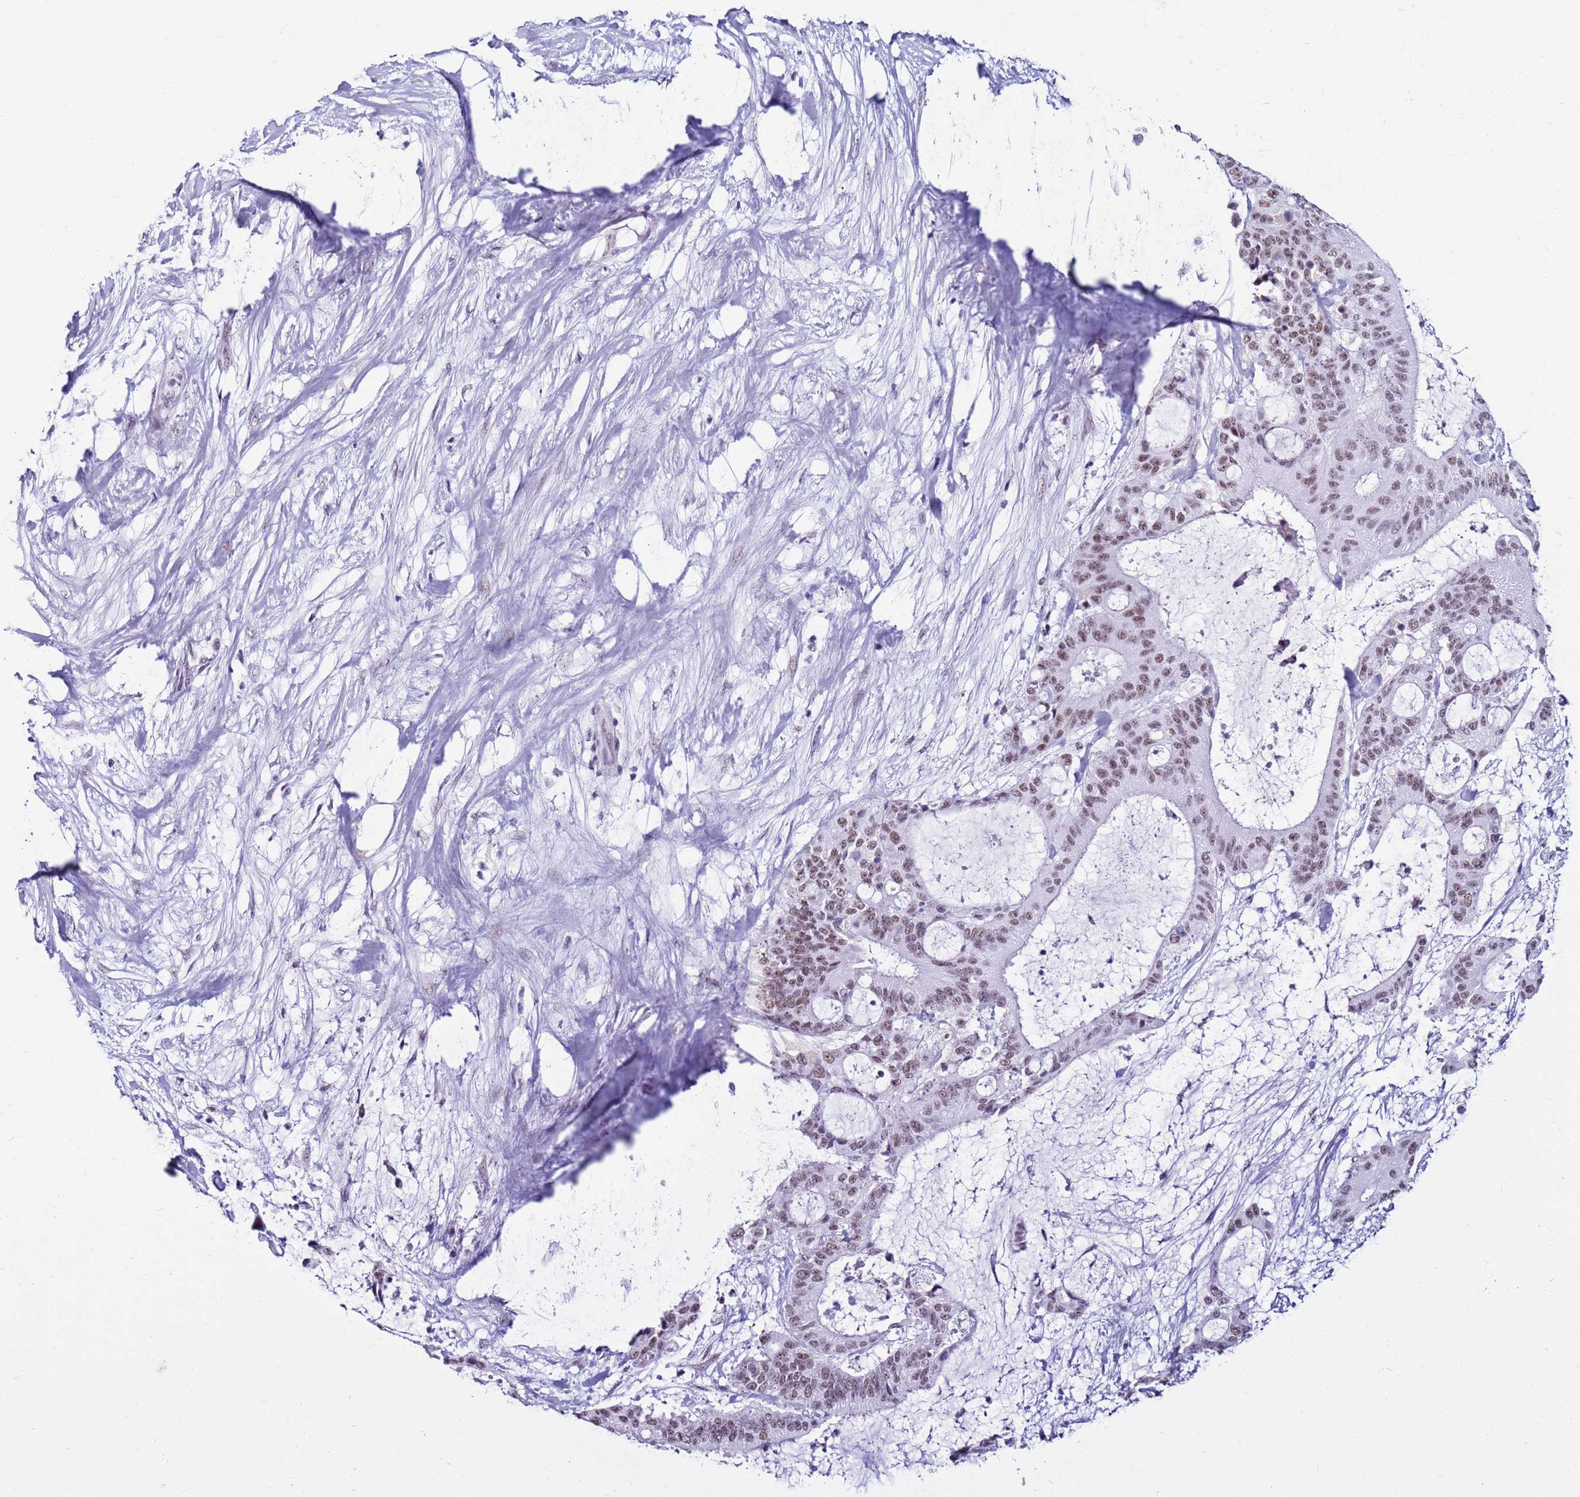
{"staining": {"intensity": "moderate", "quantity": ">75%", "location": "nuclear"}, "tissue": "liver cancer", "cell_type": "Tumor cells", "image_type": "cancer", "snomed": [{"axis": "morphology", "description": "Normal tissue, NOS"}, {"axis": "morphology", "description": "Cholangiocarcinoma"}, {"axis": "topography", "description": "Liver"}, {"axis": "topography", "description": "Peripheral nerve tissue"}], "caption": "A micrograph of liver cancer (cholangiocarcinoma) stained for a protein demonstrates moderate nuclear brown staining in tumor cells.", "gene": "DHX15", "patient": {"sex": "female", "age": 73}}